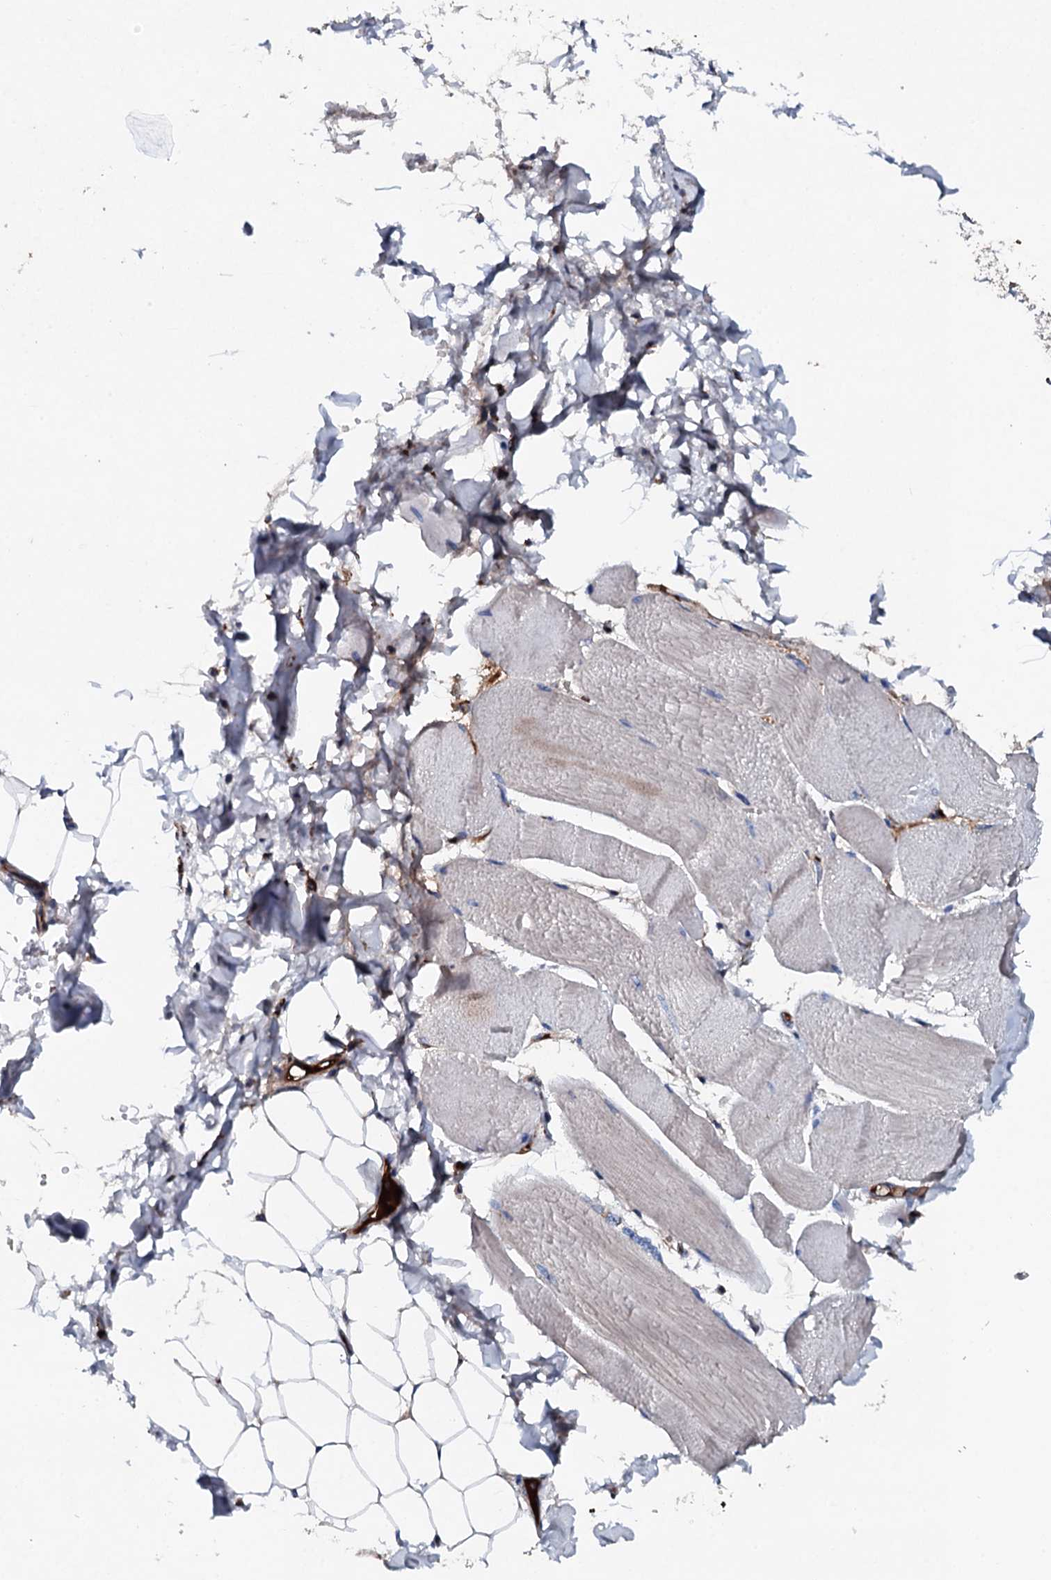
{"staining": {"intensity": "negative", "quantity": "none", "location": "none"}, "tissue": "skeletal muscle", "cell_type": "Myocytes", "image_type": "normal", "snomed": [{"axis": "morphology", "description": "Normal tissue, NOS"}, {"axis": "morphology", "description": "Basal cell carcinoma"}, {"axis": "topography", "description": "Skeletal muscle"}], "caption": "This is an IHC photomicrograph of benign skeletal muscle. There is no expression in myocytes.", "gene": "NEK1", "patient": {"sex": "female", "age": 64}}